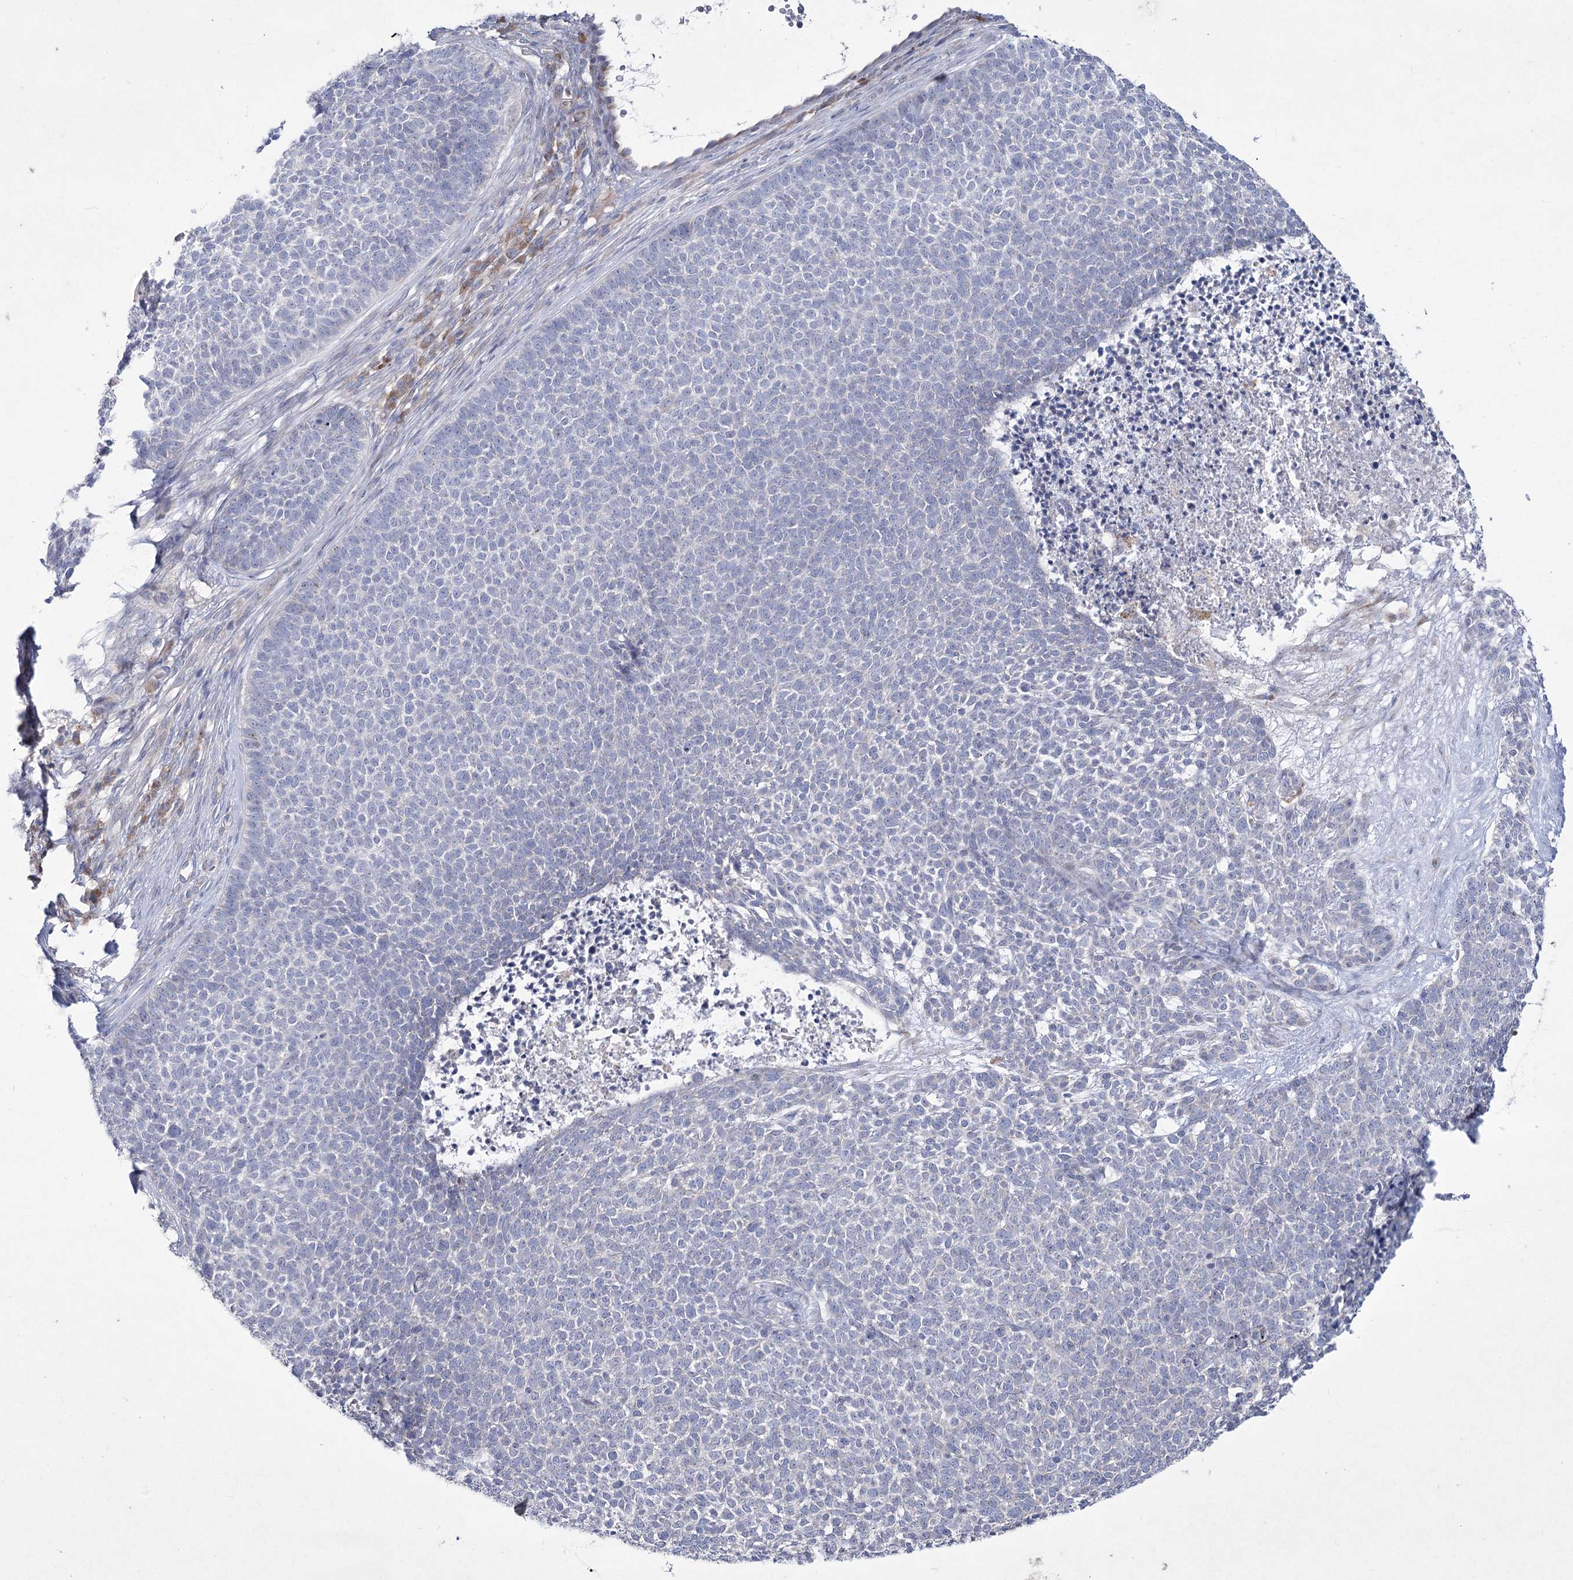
{"staining": {"intensity": "negative", "quantity": "none", "location": "none"}, "tissue": "skin cancer", "cell_type": "Tumor cells", "image_type": "cancer", "snomed": [{"axis": "morphology", "description": "Basal cell carcinoma"}, {"axis": "topography", "description": "Skin"}], "caption": "IHC micrograph of human skin cancer stained for a protein (brown), which demonstrates no expression in tumor cells. (DAB IHC, high magnification).", "gene": "NIPAL4", "patient": {"sex": "female", "age": 84}}